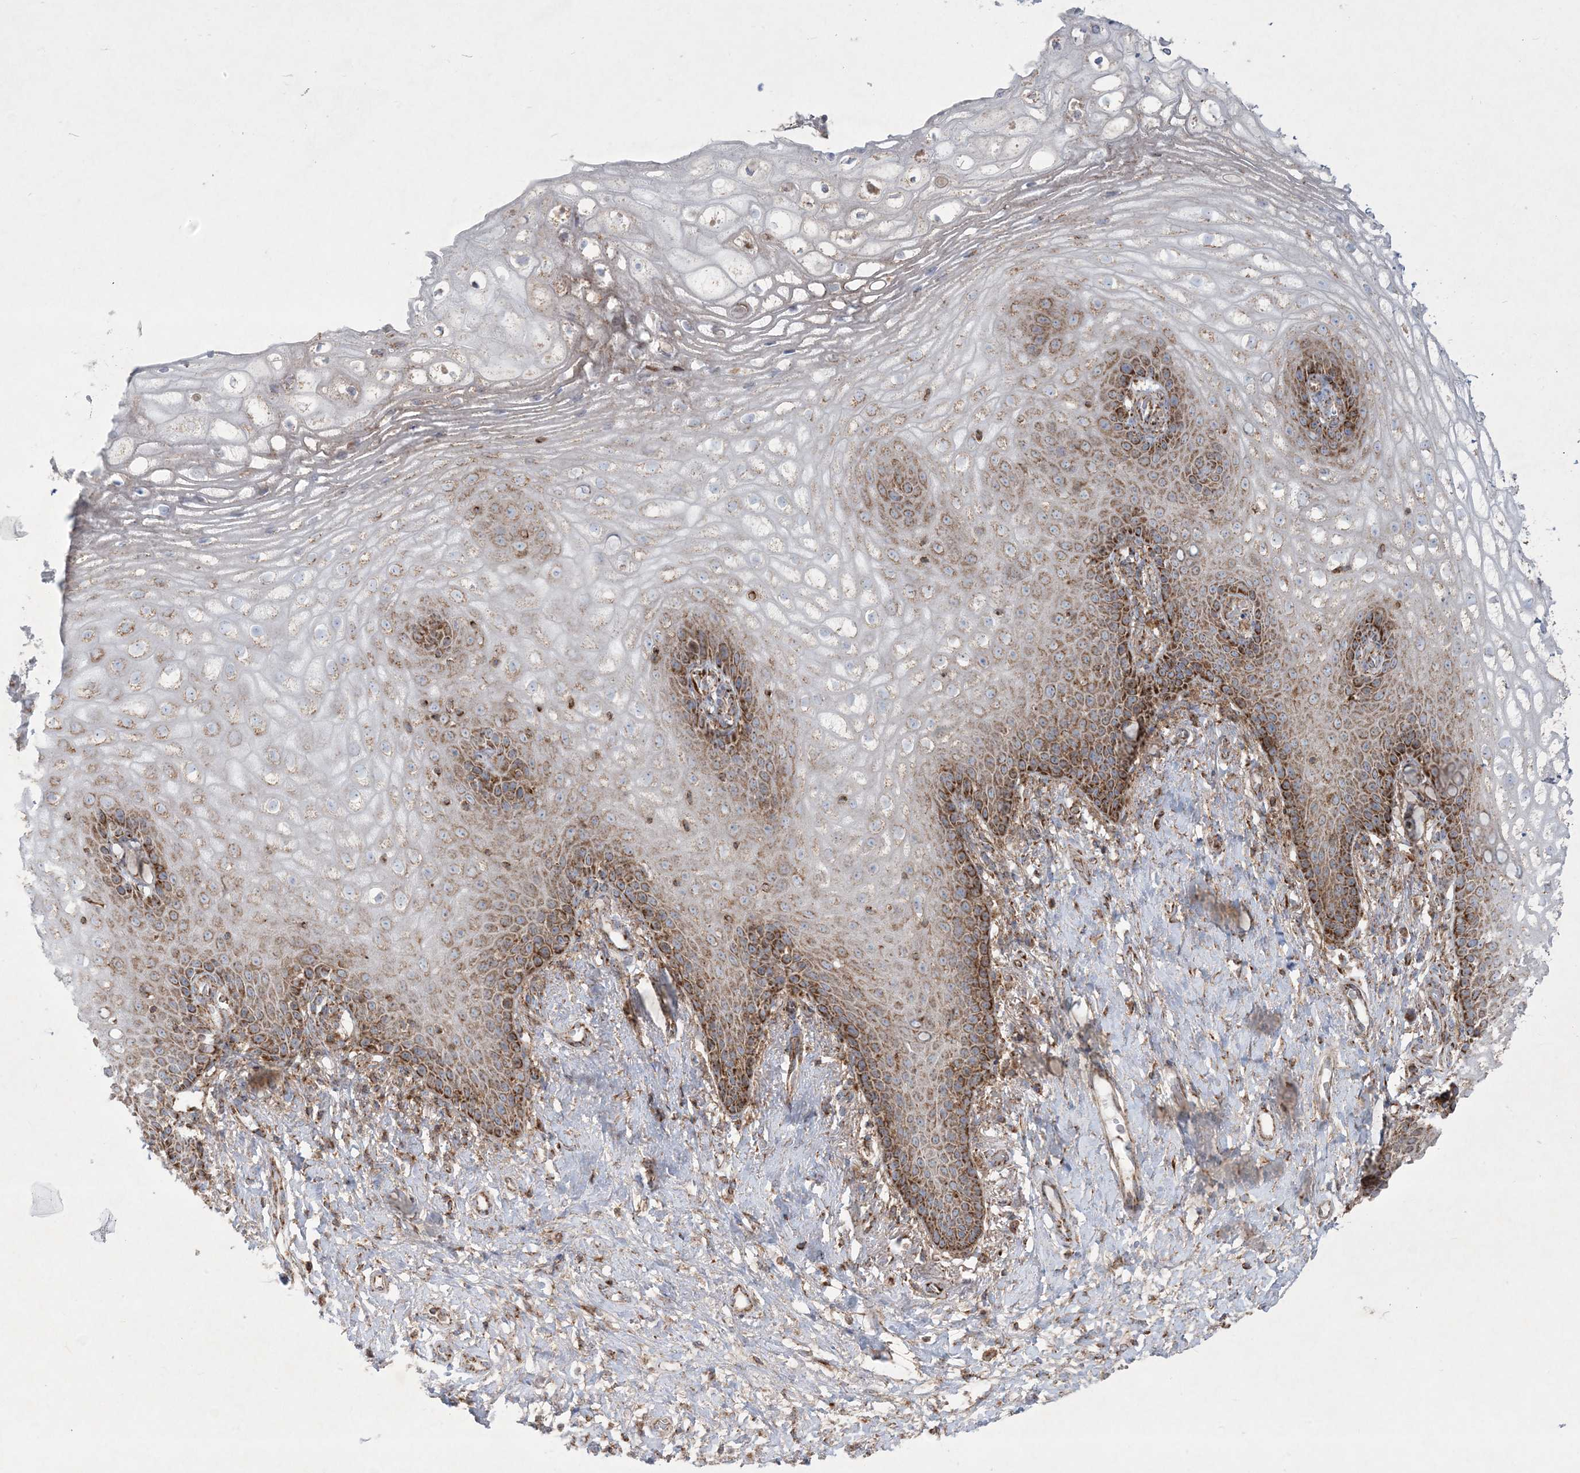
{"staining": {"intensity": "moderate", "quantity": ">75%", "location": "cytoplasmic/membranous"}, "tissue": "vagina", "cell_type": "Squamous epithelial cells", "image_type": "normal", "snomed": [{"axis": "morphology", "description": "Normal tissue, NOS"}, {"axis": "topography", "description": "Vagina"}], "caption": "This micrograph reveals immunohistochemistry (IHC) staining of benign human vagina, with medium moderate cytoplasmic/membranous positivity in about >75% of squamous epithelial cells.", "gene": "BEND4", "patient": {"sex": "female", "age": 60}}